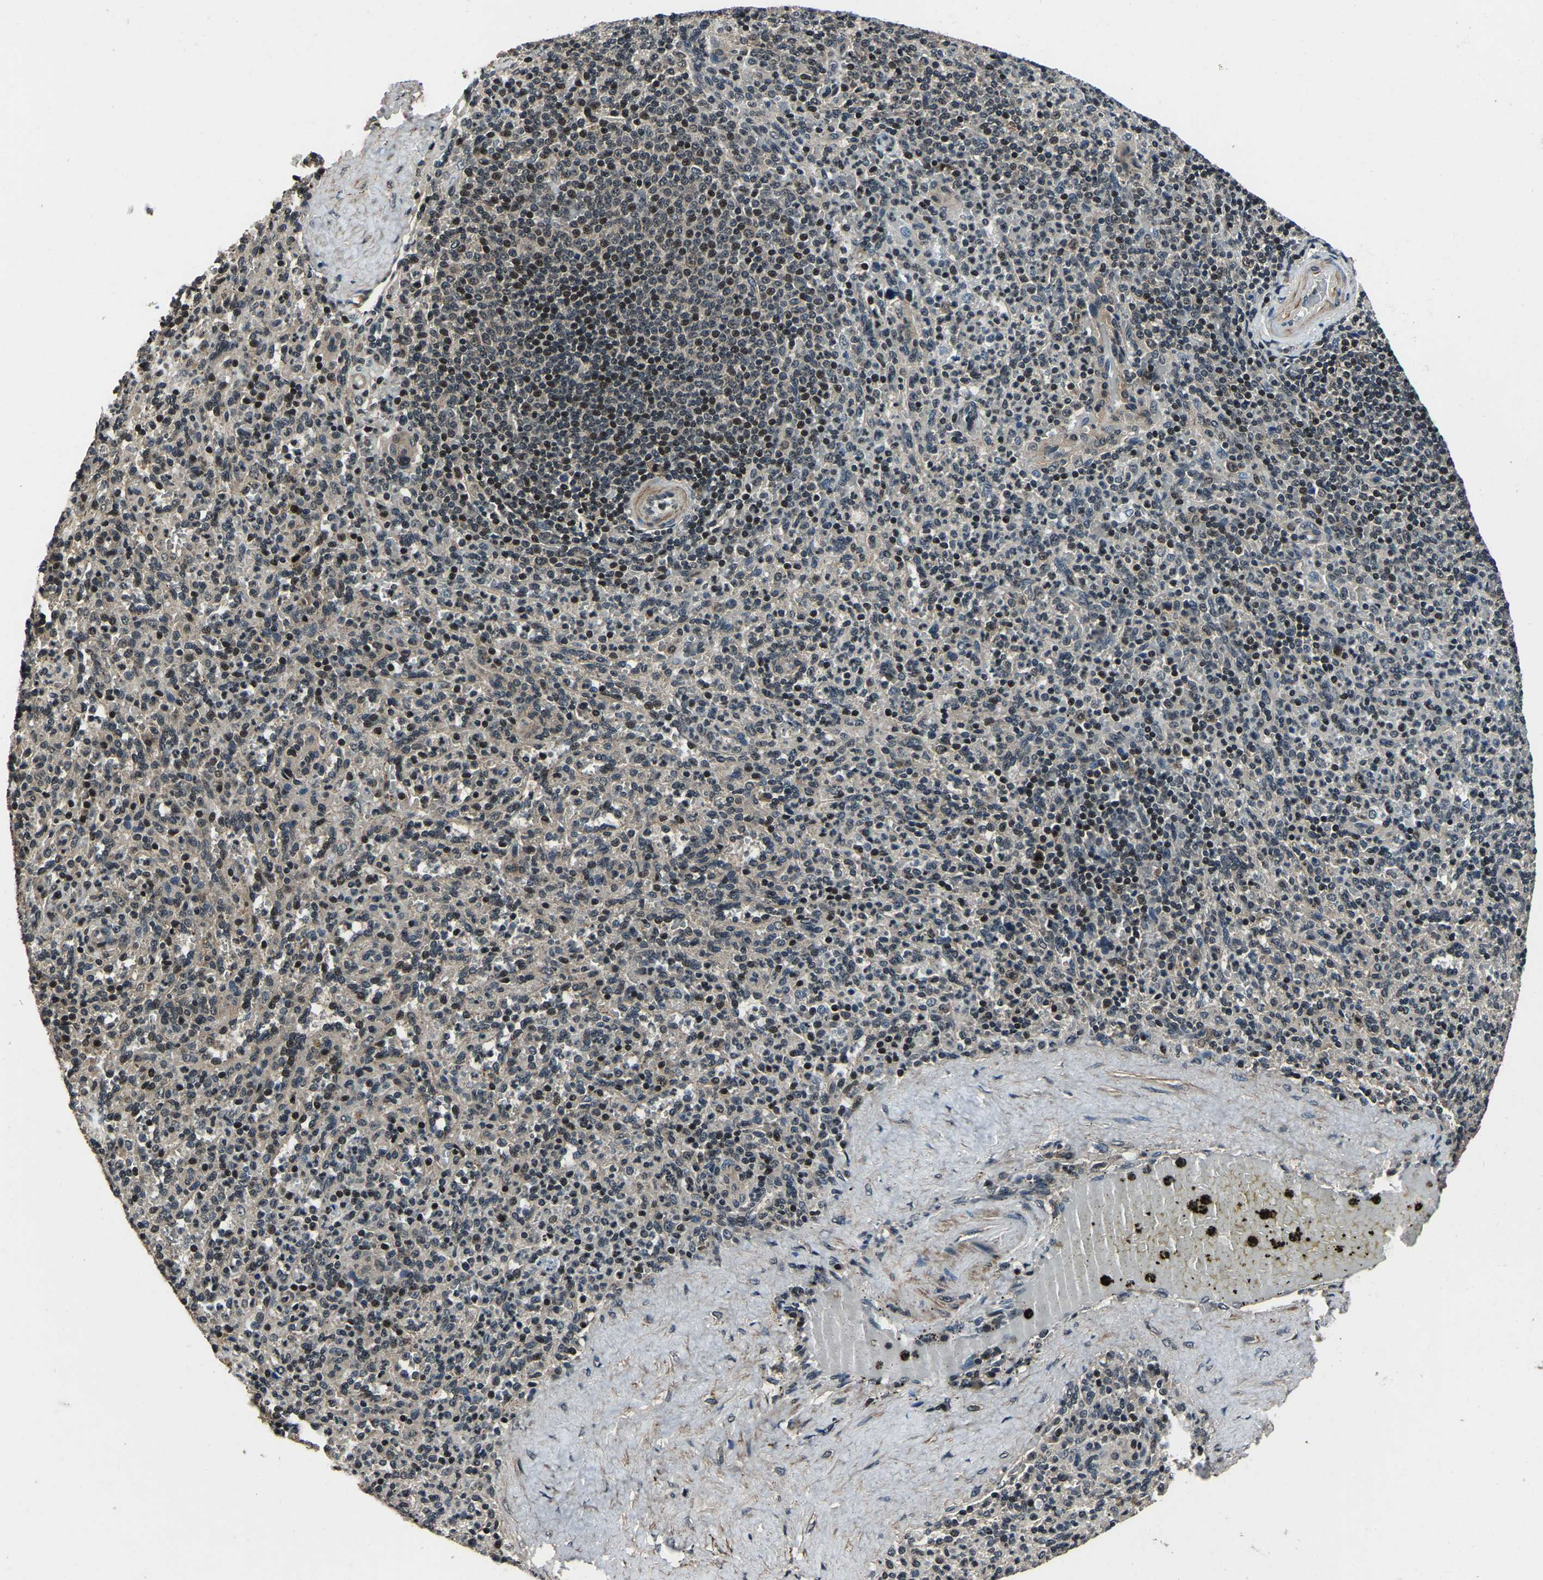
{"staining": {"intensity": "moderate", "quantity": "<25%", "location": "nuclear"}, "tissue": "spleen", "cell_type": "Cells in red pulp", "image_type": "normal", "snomed": [{"axis": "morphology", "description": "Normal tissue, NOS"}, {"axis": "topography", "description": "Spleen"}], "caption": "Human spleen stained for a protein (brown) reveals moderate nuclear positive expression in approximately <25% of cells in red pulp.", "gene": "ANKIB1", "patient": {"sex": "male", "age": 36}}